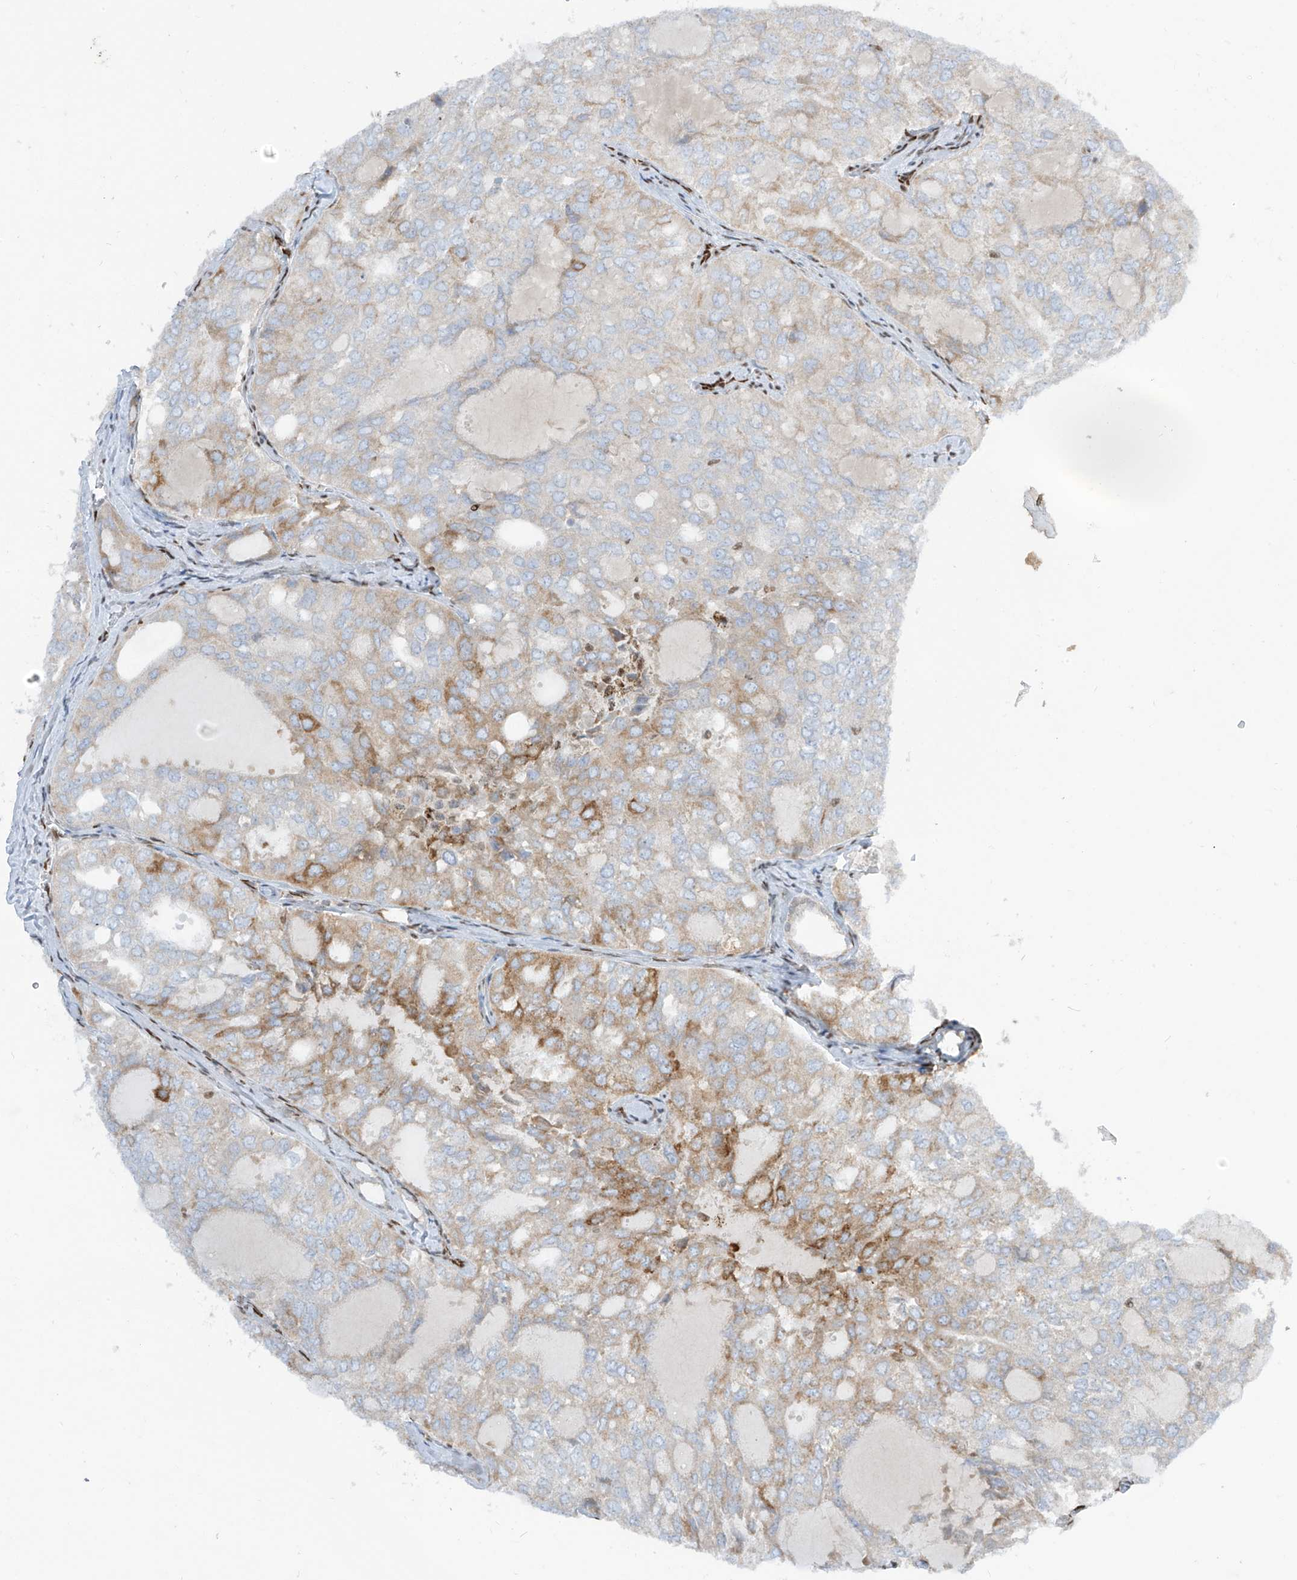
{"staining": {"intensity": "moderate", "quantity": "<25%", "location": "cytoplasmic/membranous"}, "tissue": "thyroid cancer", "cell_type": "Tumor cells", "image_type": "cancer", "snomed": [{"axis": "morphology", "description": "Follicular adenoma carcinoma, NOS"}, {"axis": "topography", "description": "Thyroid gland"}], "caption": "A brown stain shows moderate cytoplasmic/membranous staining of a protein in thyroid follicular adenoma carcinoma tumor cells.", "gene": "PM20D2", "patient": {"sex": "male", "age": 75}}